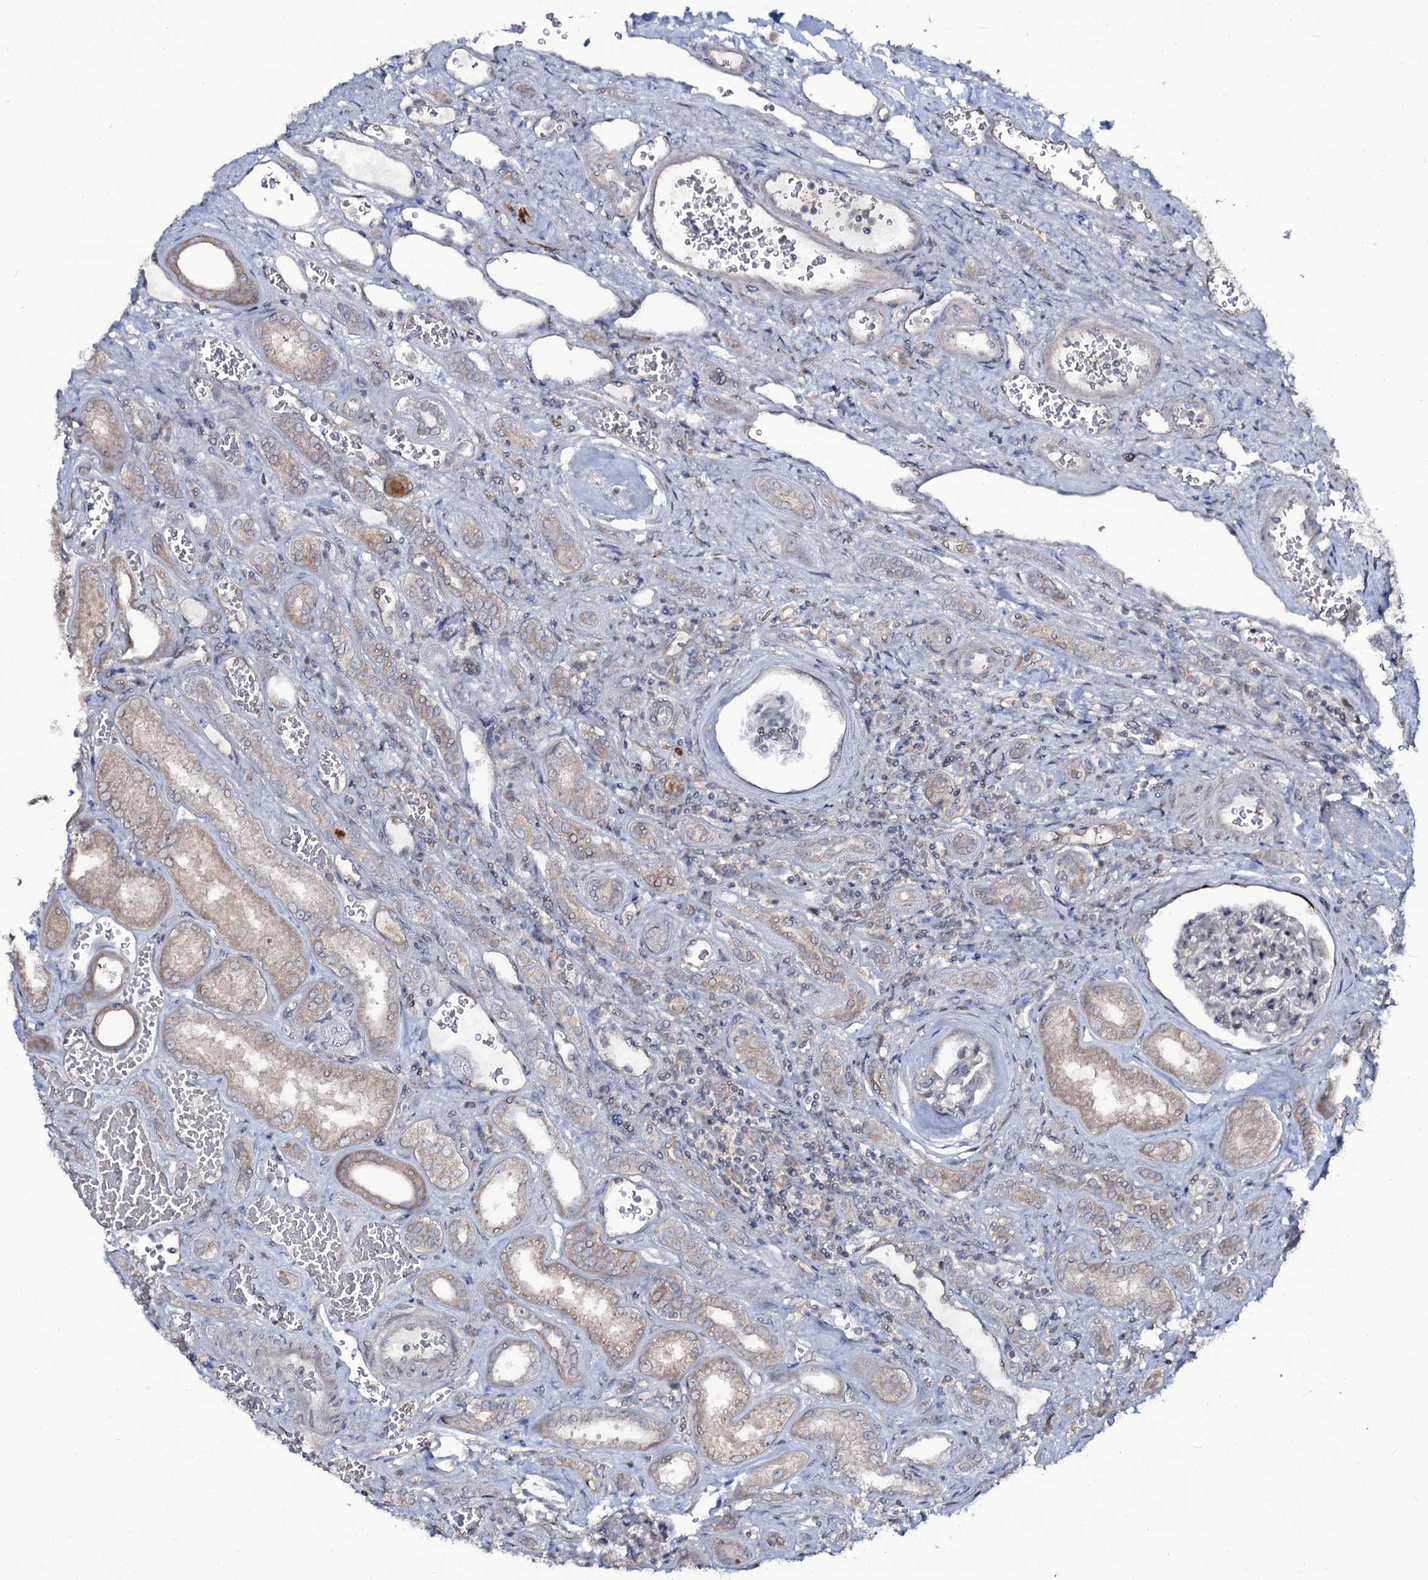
{"staining": {"intensity": "negative", "quantity": "none", "location": "none"}, "tissue": "kidney", "cell_type": "Cells in glomeruli", "image_type": "normal", "snomed": [{"axis": "morphology", "description": "Normal tissue, NOS"}, {"axis": "morphology", "description": "Adenocarcinoma, NOS"}, {"axis": "topography", "description": "Kidney"}], "caption": "Immunohistochemistry (IHC) image of unremarkable kidney: kidney stained with DAB (3,3'-diaminobenzidine) demonstrates no significant protein positivity in cells in glomeruli. (DAB immunohistochemistry (IHC) with hematoxylin counter stain).", "gene": "SNAP23", "patient": {"sex": "female", "age": 68}}